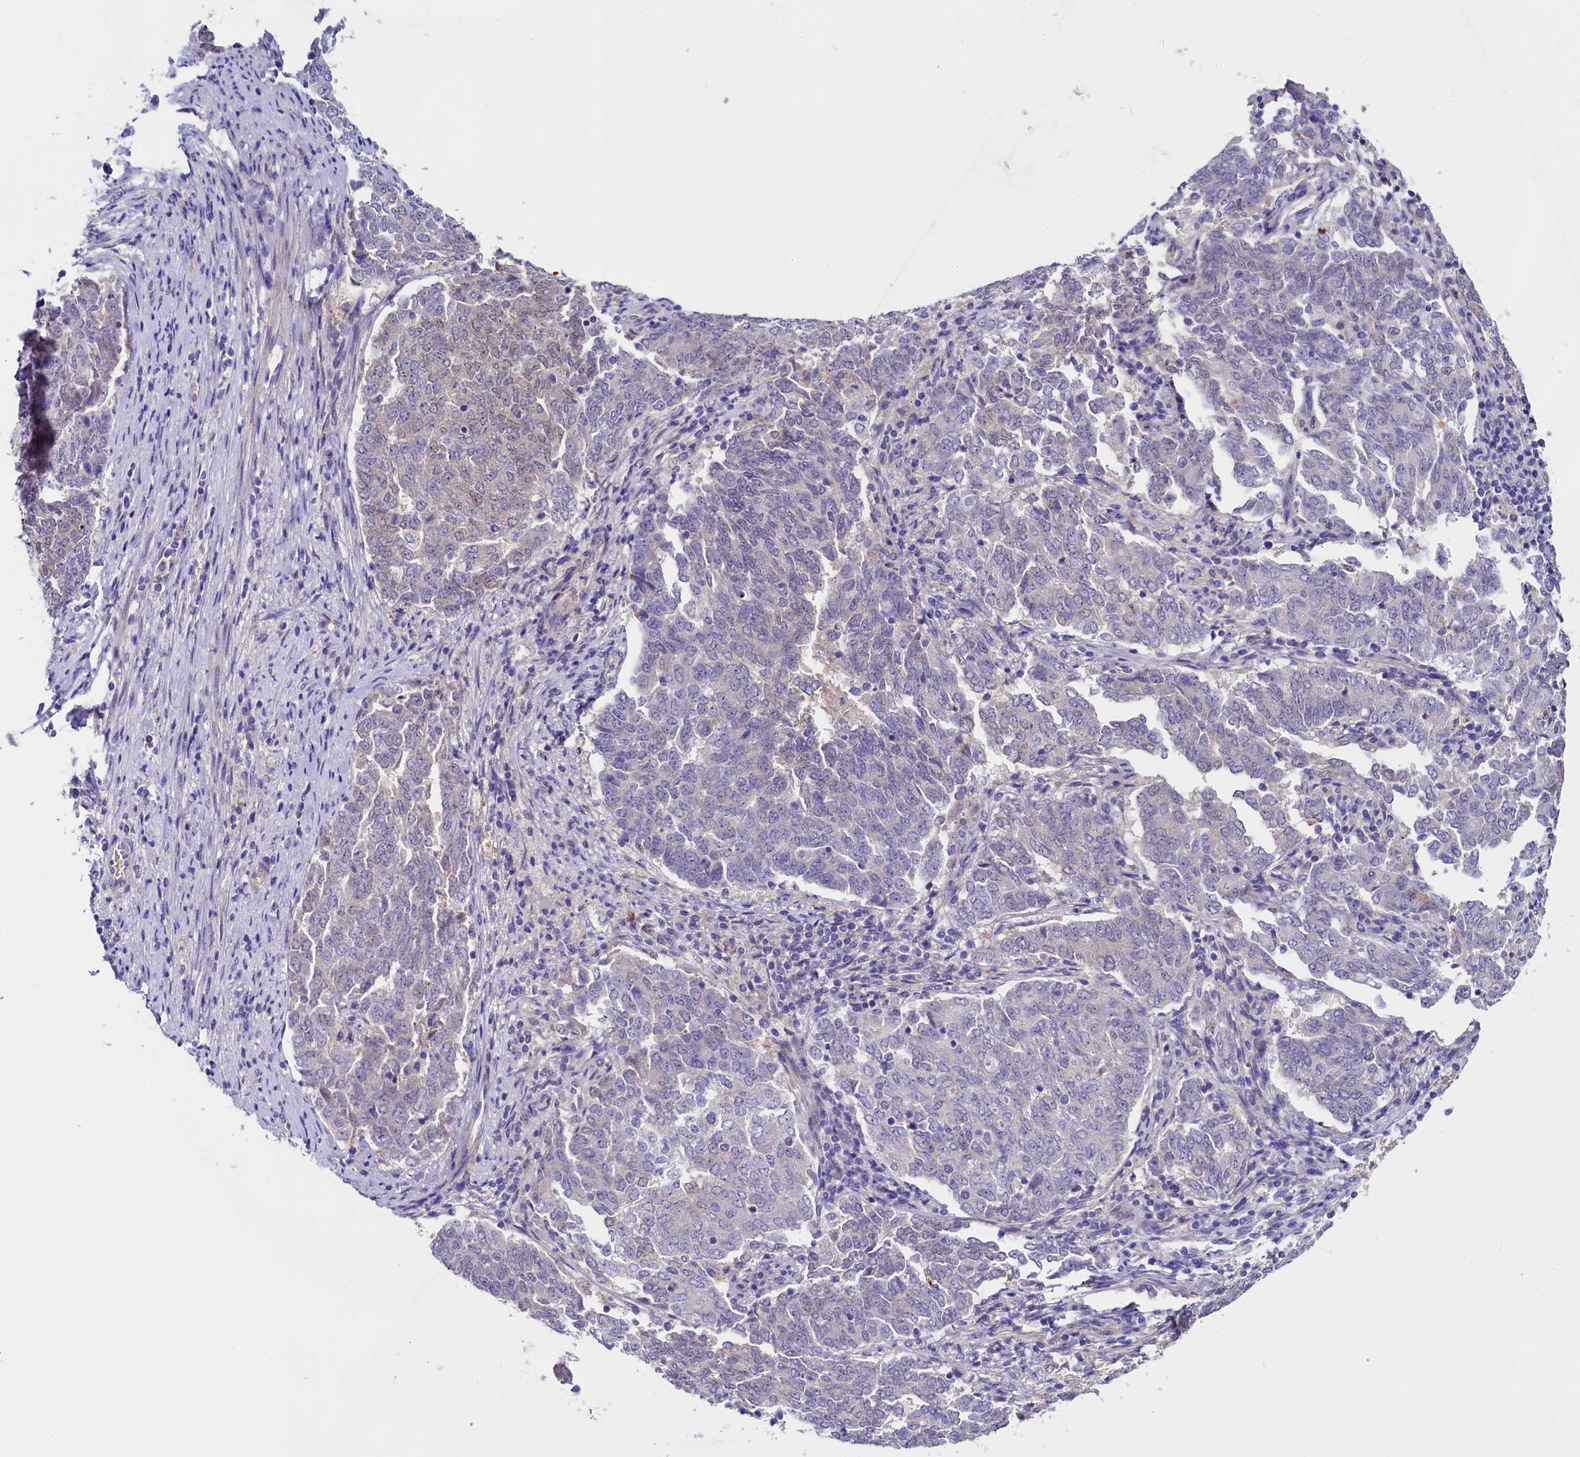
{"staining": {"intensity": "weak", "quantity": "<25%", "location": "nuclear"}, "tissue": "endometrial cancer", "cell_type": "Tumor cells", "image_type": "cancer", "snomed": [{"axis": "morphology", "description": "Adenocarcinoma, NOS"}, {"axis": "topography", "description": "Endometrium"}], "caption": "There is no significant staining in tumor cells of endometrial cancer (adenocarcinoma). (IHC, brightfield microscopy, high magnification).", "gene": "FLYWCH2", "patient": {"sex": "female", "age": 80}}